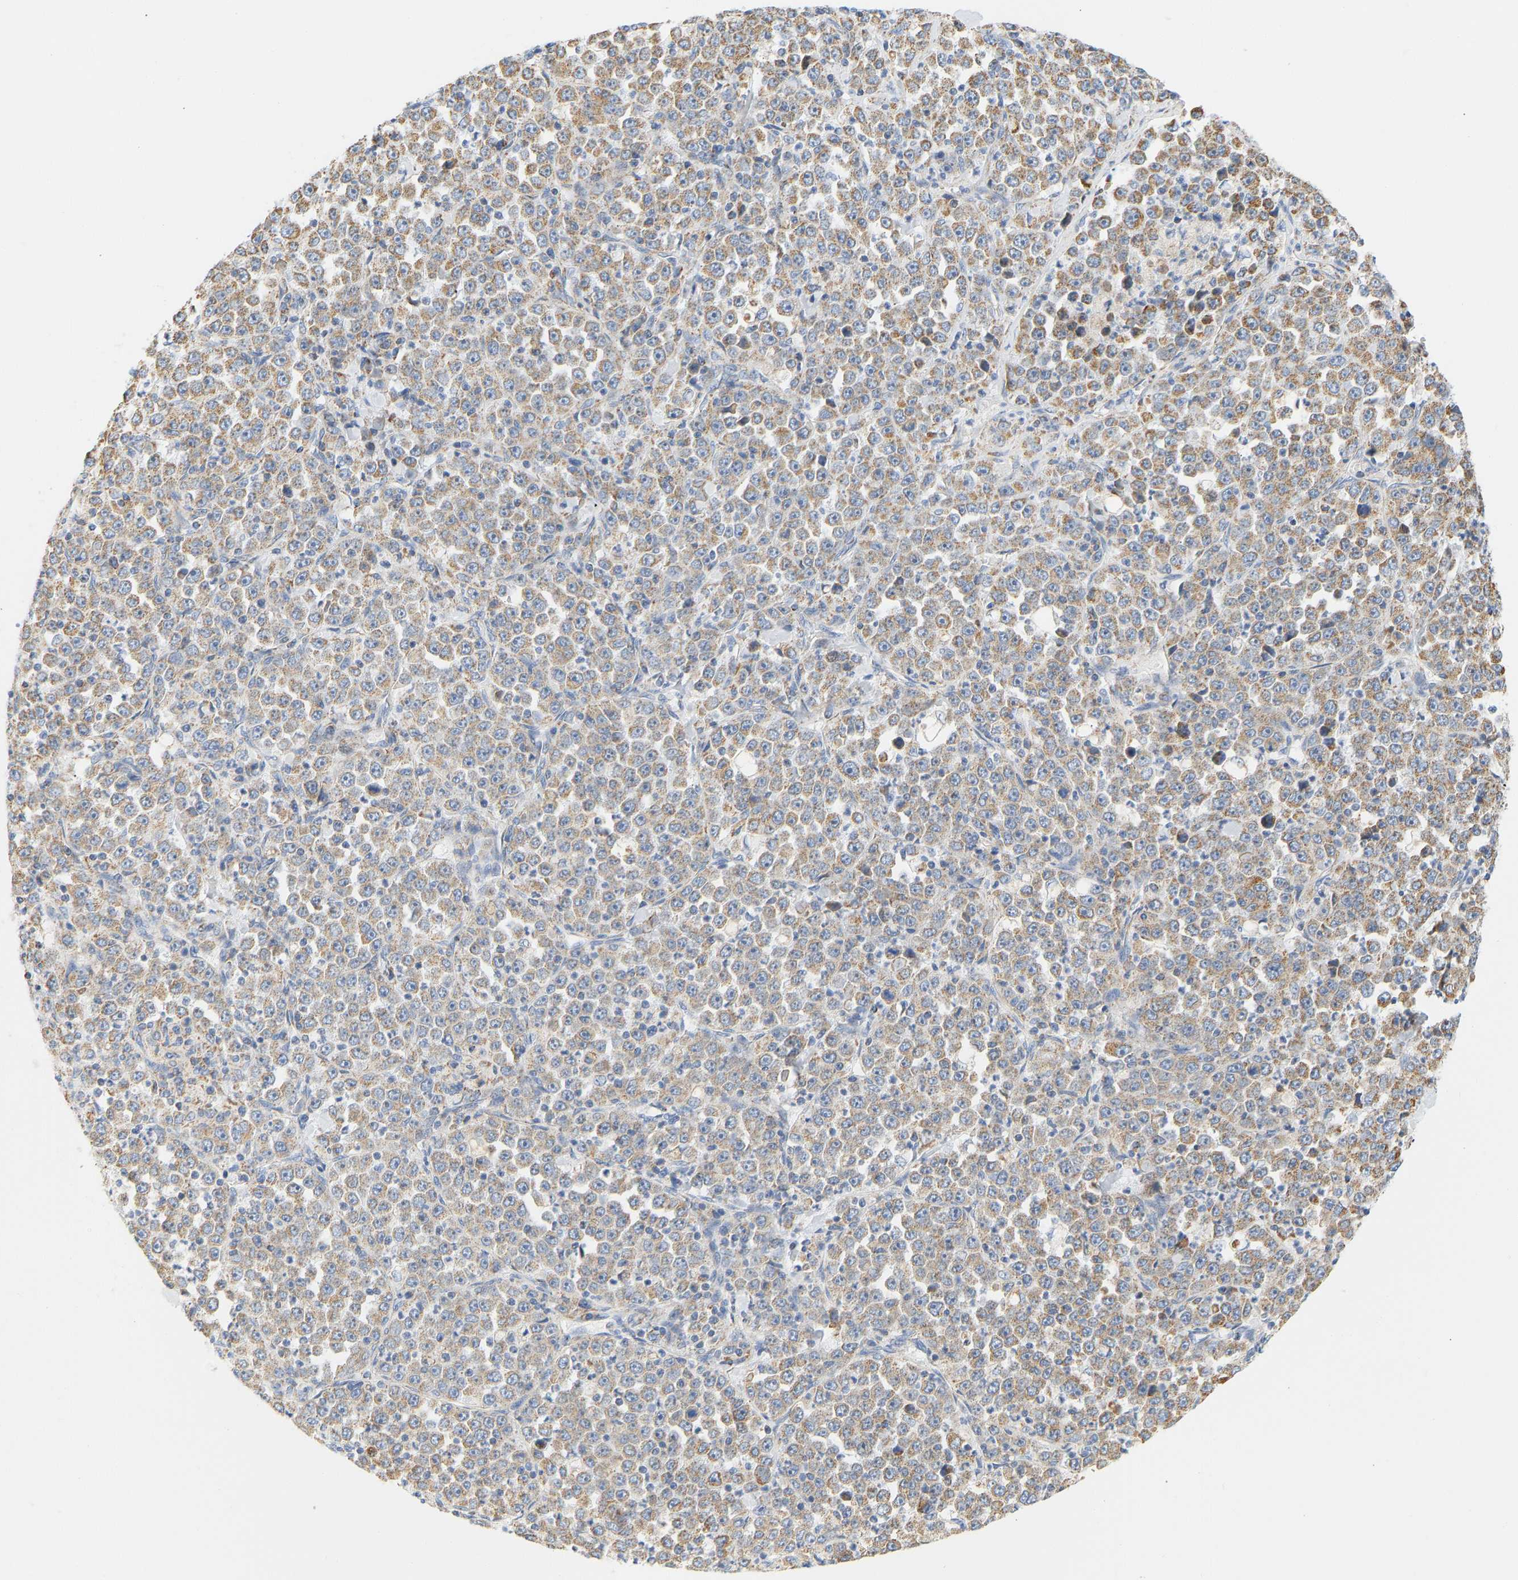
{"staining": {"intensity": "moderate", "quantity": ">75%", "location": "cytoplasmic/membranous"}, "tissue": "stomach cancer", "cell_type": "Tumor cells", "image_type": "cancer", "snomed": [{"axis": "morphology", "description": "Normal tissue, NOS"}, {"axis": "morphology", "description": "Adenocarcinoma, NOS"}, {"axis": "topography", "description": "Stomach, upper"}, {"axis": "topography", "description": "Stomach"}], "caption": "DAB (3,3'-diaminobenzidine) immunohistochemical staining of human adenocarcinoma (stomach) demonstrates moderate cytoplasmic/membranous protein staining in approximately >75% of tumor cells. The staining was performed using DAB (3,3'-diaminobenzidine), with brown indicating positive protein expression. Nuclei are stained blue with hematoxylin.", "gene": "GRPEL2", "patient": {"sex": "male", "age": 59}}